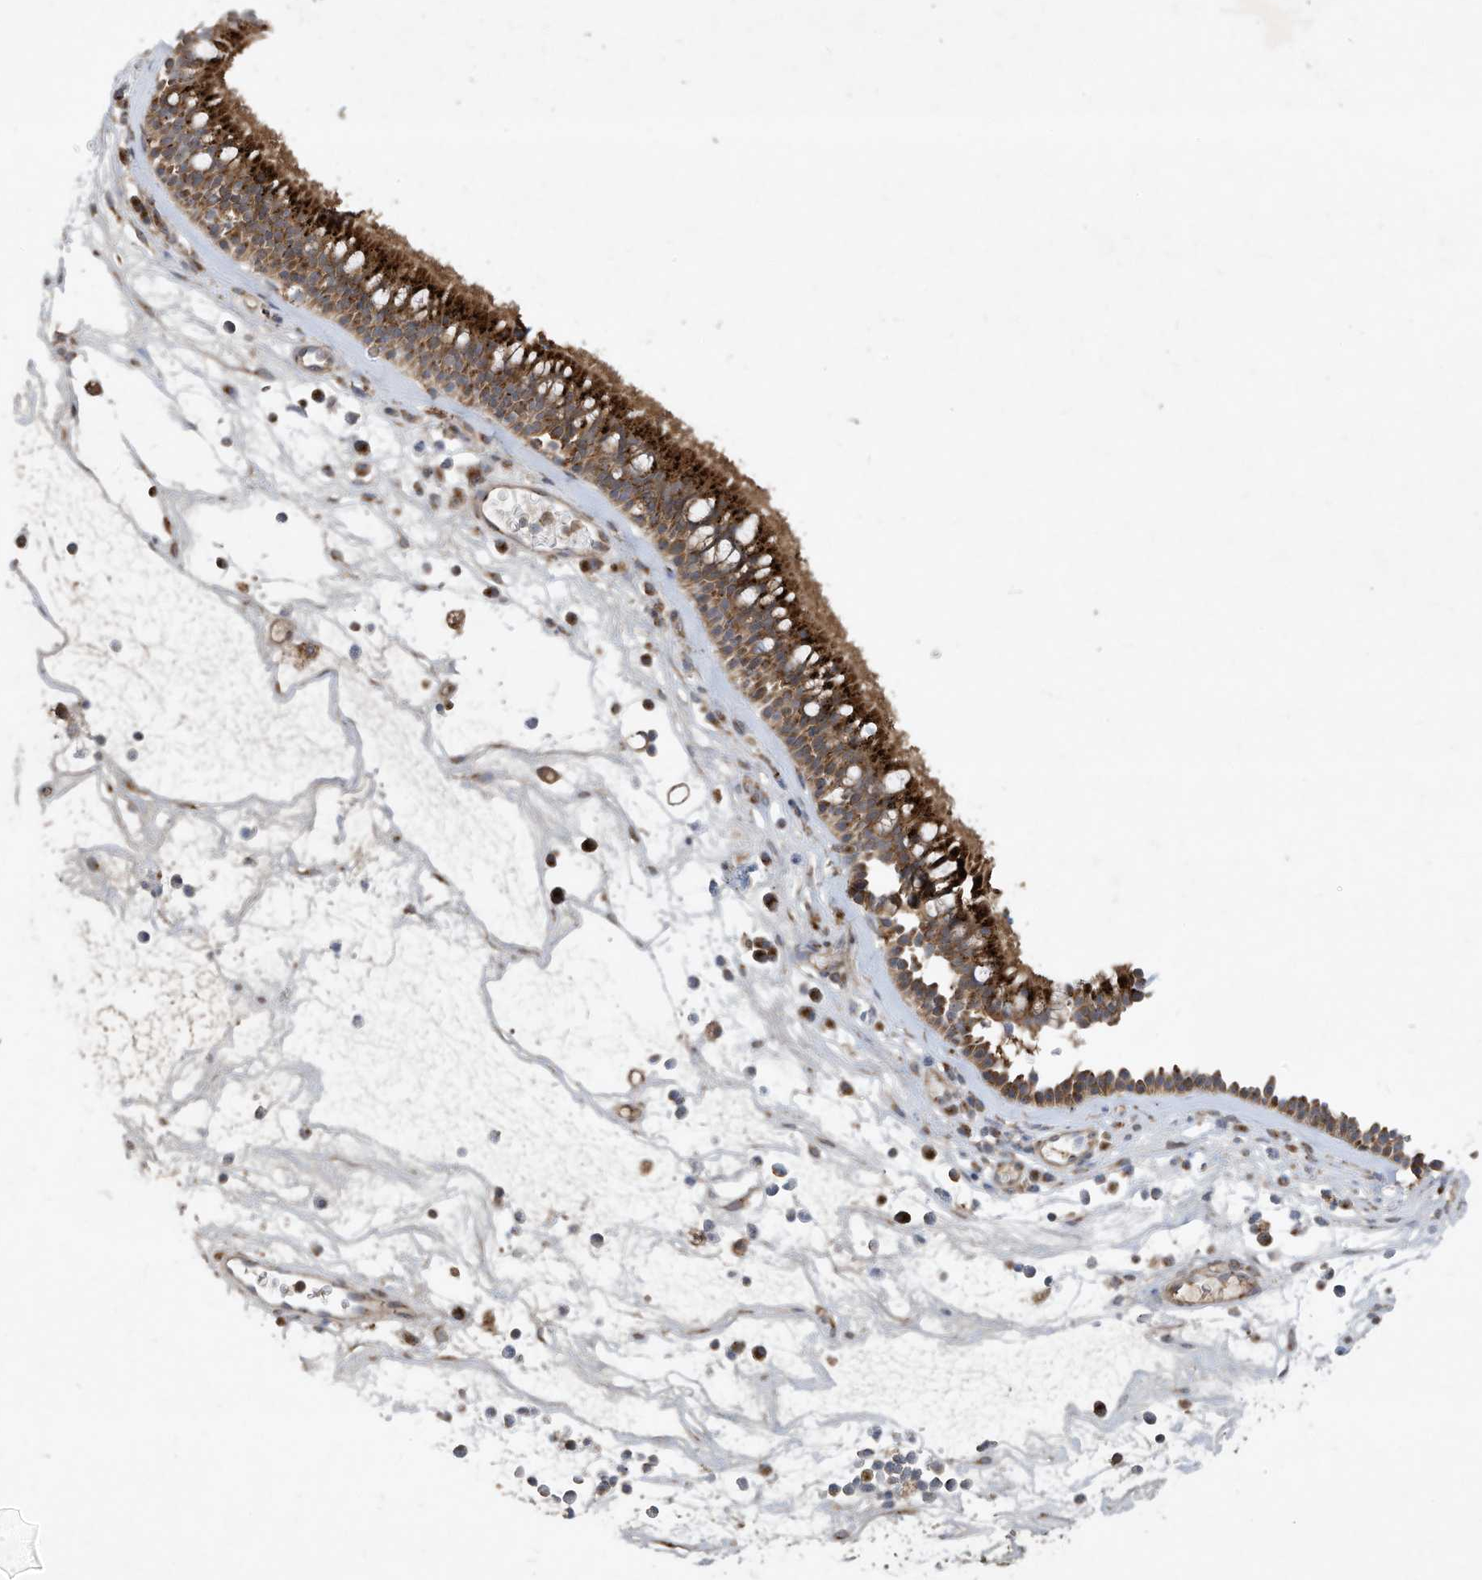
{"staining": {"intensity": "strong", "quantity": ">75%", "location": "cytoplasmic/membranous"}, "tissue": "nasopharynx", "cell_type": "Respiratory epithelial cells", "image_type": "normal", "snomed": [{"axis": "morphology", "description": "Normal tissue, NOS"}, {"axis": "morphology", "description": "Inflammation, NOS"}, {"axis": "morphology", "description": "Malignant melanoma, Metastatic site"}, {"axis": "topography", "description": "Nasopharynx"}], "caption": "Nasopharynx stained with immunohistochemistry (IHC) displays strong cytoplasmic/membranous positivity in about >75% of respiratory epithelial cells. (Stains: DAB (3,3'-diaminobenzidine) in brown, nuclei in blue, Microscopy: brightfield microscopy at high magnification).", "gene": "C2orf74", "patient": {"sex": "male", "age": 70}}